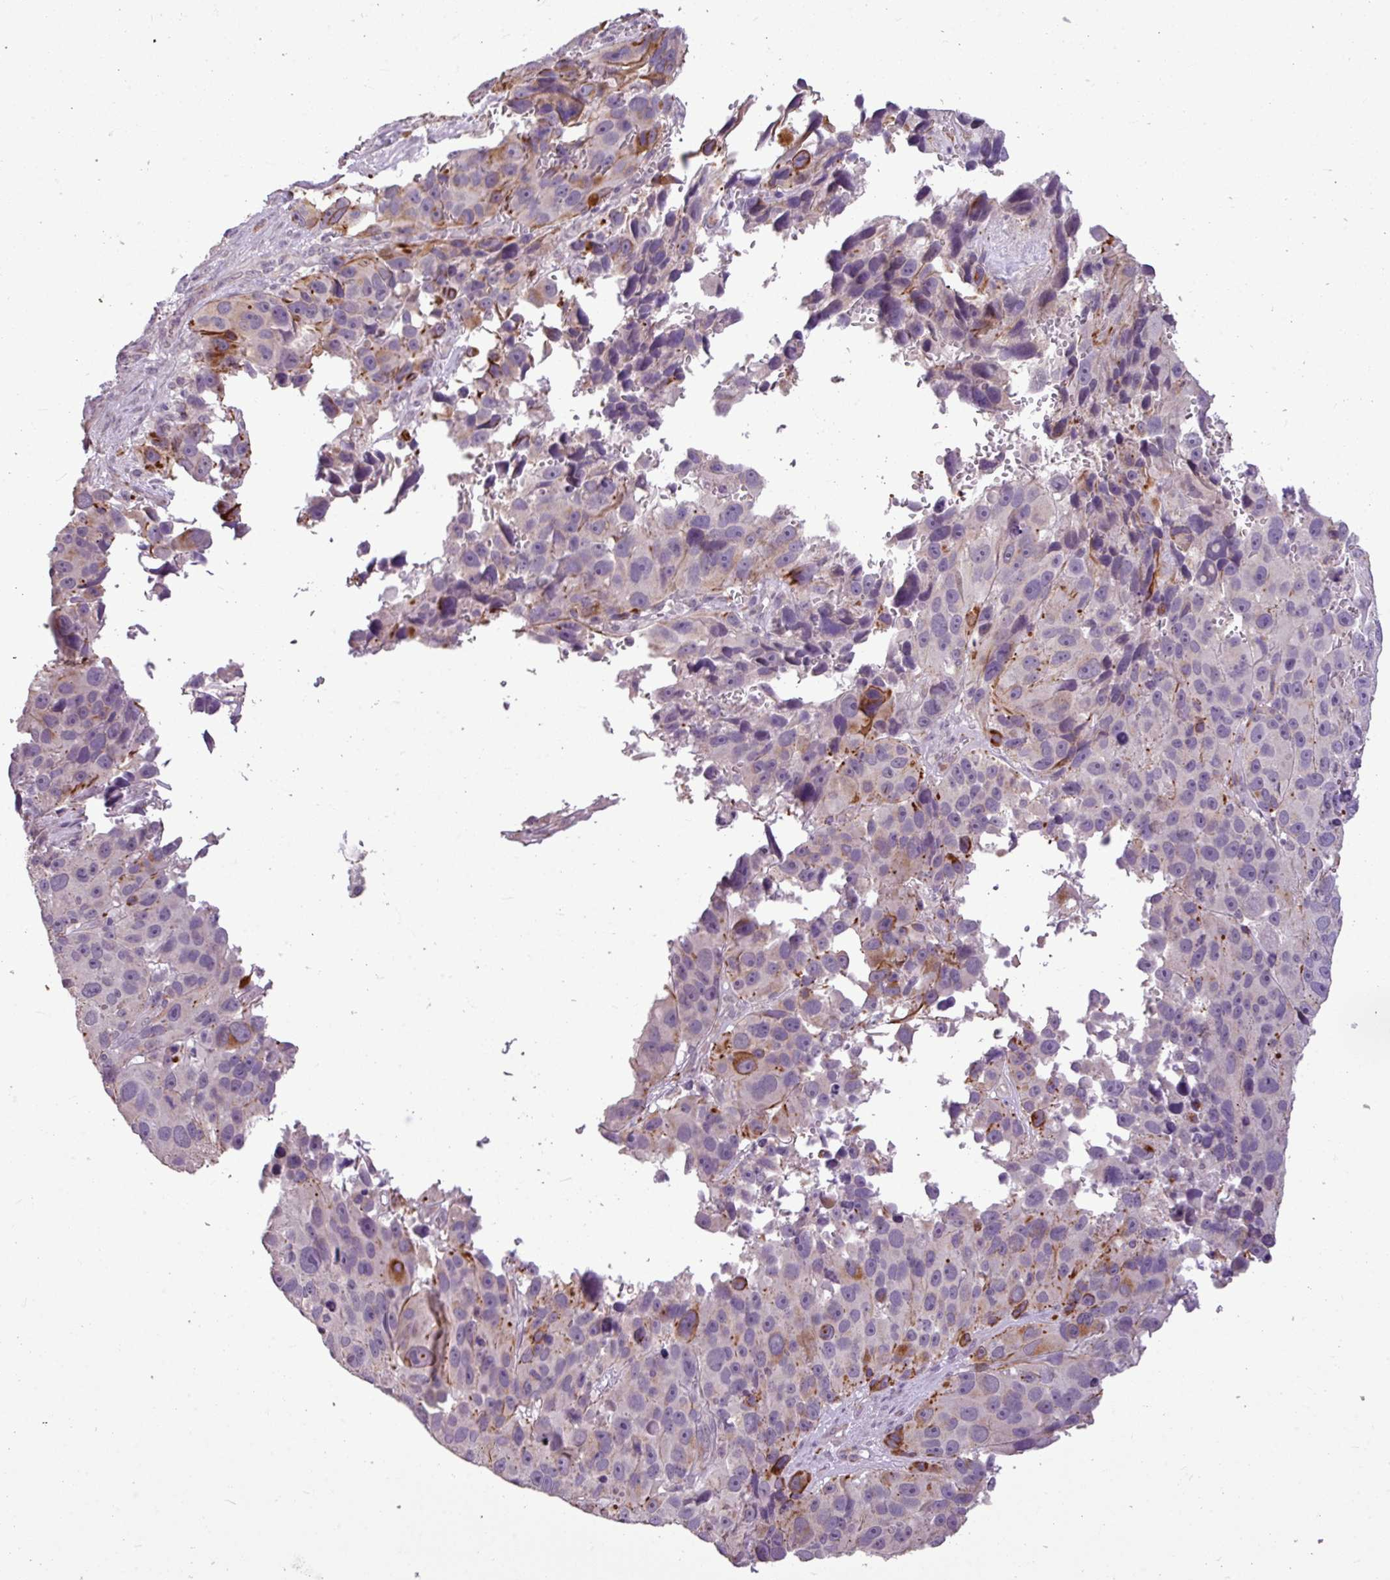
{"staining": {"intensity": "strong", "quantity": "<25%", "location": "cytoplasmic/membranous"}, "tissue": "melanoma", "cell_type": "Tumor cells", "image_type": "cancer", "snomed": [{"axis": "morphology", "description": "Malignant melanoma, NOS"}, {"axis": "topography", "description": "Skin"}], "caption": "Immunohistochemistry (IHC) staining of malignant melanoma, which reveals medium levels of strong cytoplasmic/membranous positivity in about <25% of tumor cells indicating strong cytoplasmic/membranous protein positivity. The staining was performed using DAB (brown) for protein detection and nuclei were counterstained in hematoxylin (blue).", "gene": "ALDH2", "patient": {"sex": "male", "age": 84}}